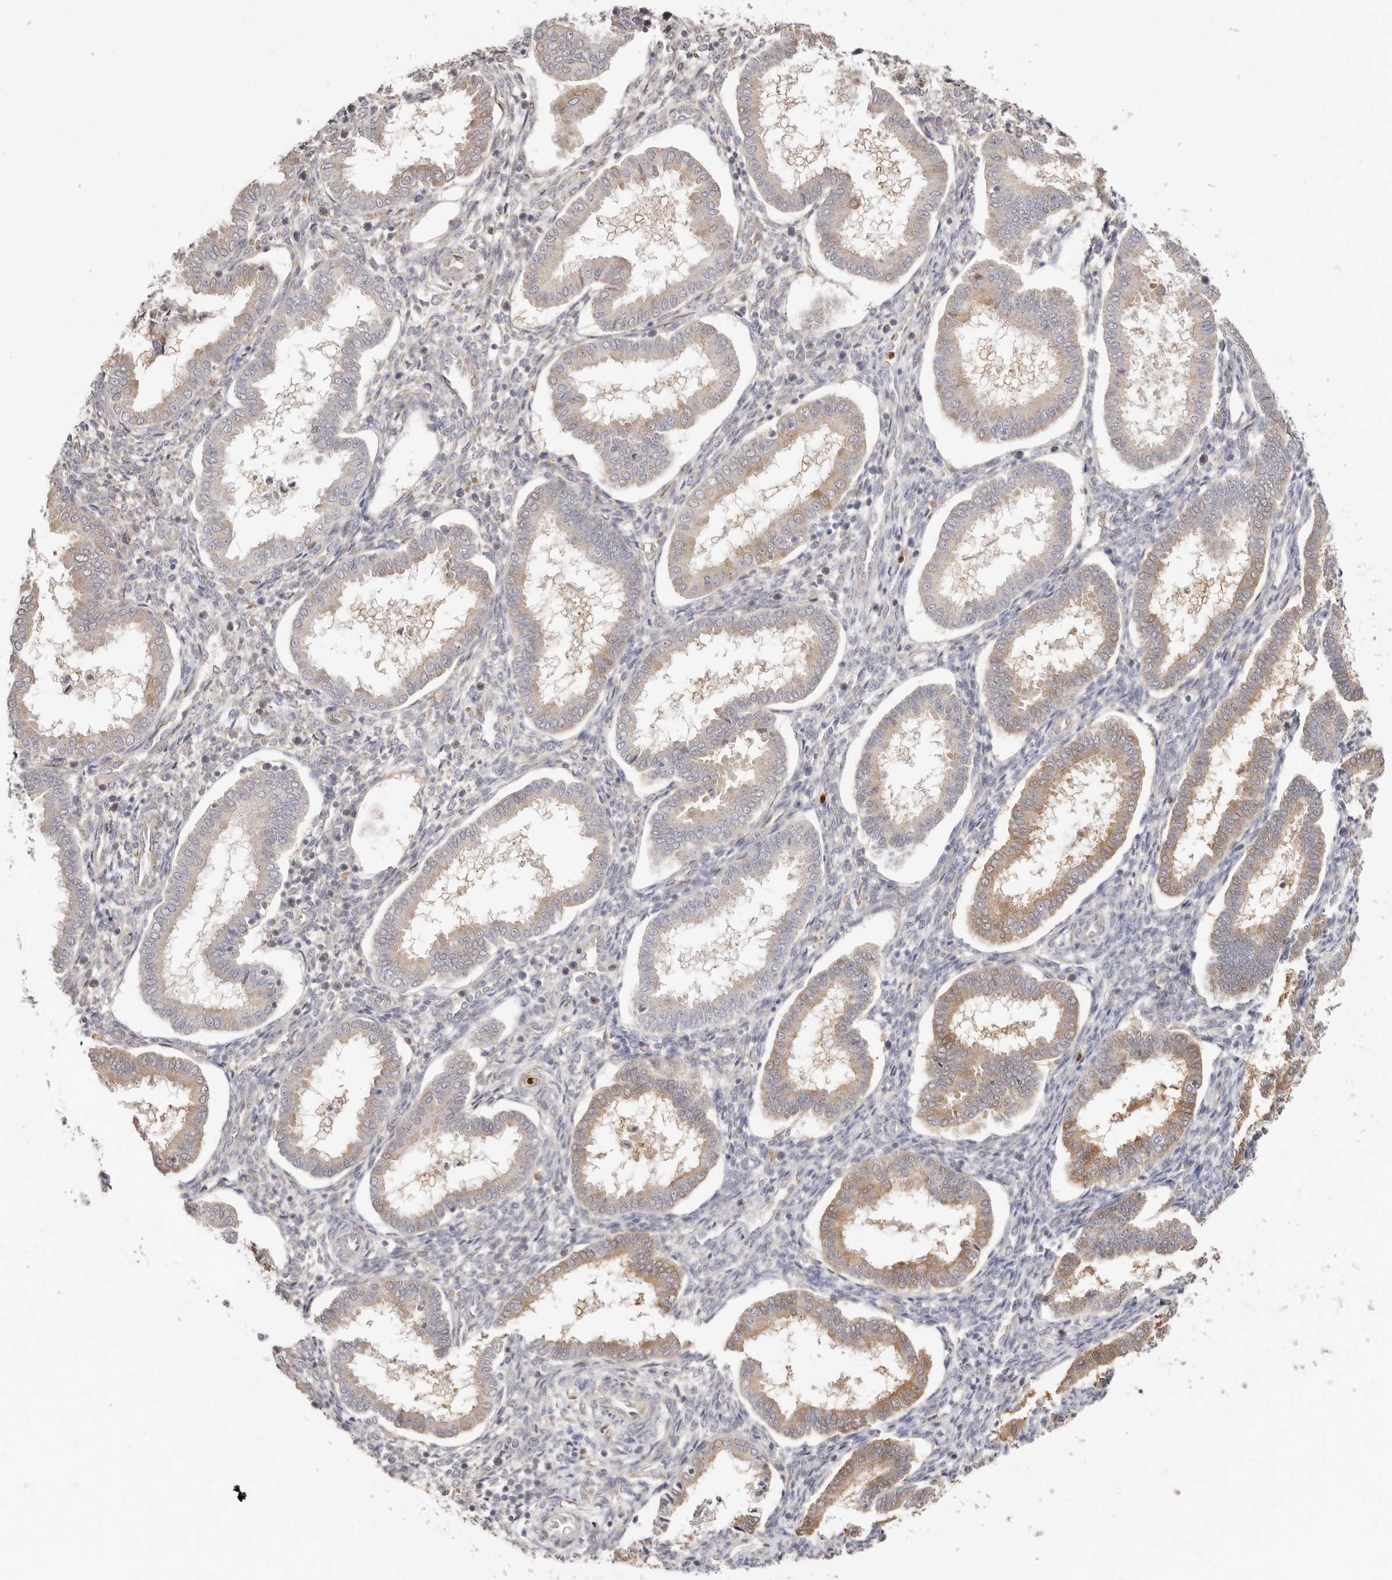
{"staining": {"intensity": "negative", "quantity": "none", "location": "none"}, "tissue": "endometrium", "cell_type": "Cells in endometrial stroma", "image_type": "normal", "snomed": [{"axis": "morphology", "description": "Normal tissue, NOS"}, {"axis": "topography", "description": "Endometrium"}], "caption": "Cells in endometrial stroma are negative for protein expression in unremarkable human endometrium. (Brightfield microscopy of DAB (3,3'-diaminobenzidine) immunohistochemistry at high magnification).", "gene": "BCL2L15", "patient": {"sex": "female", "age": 24}}